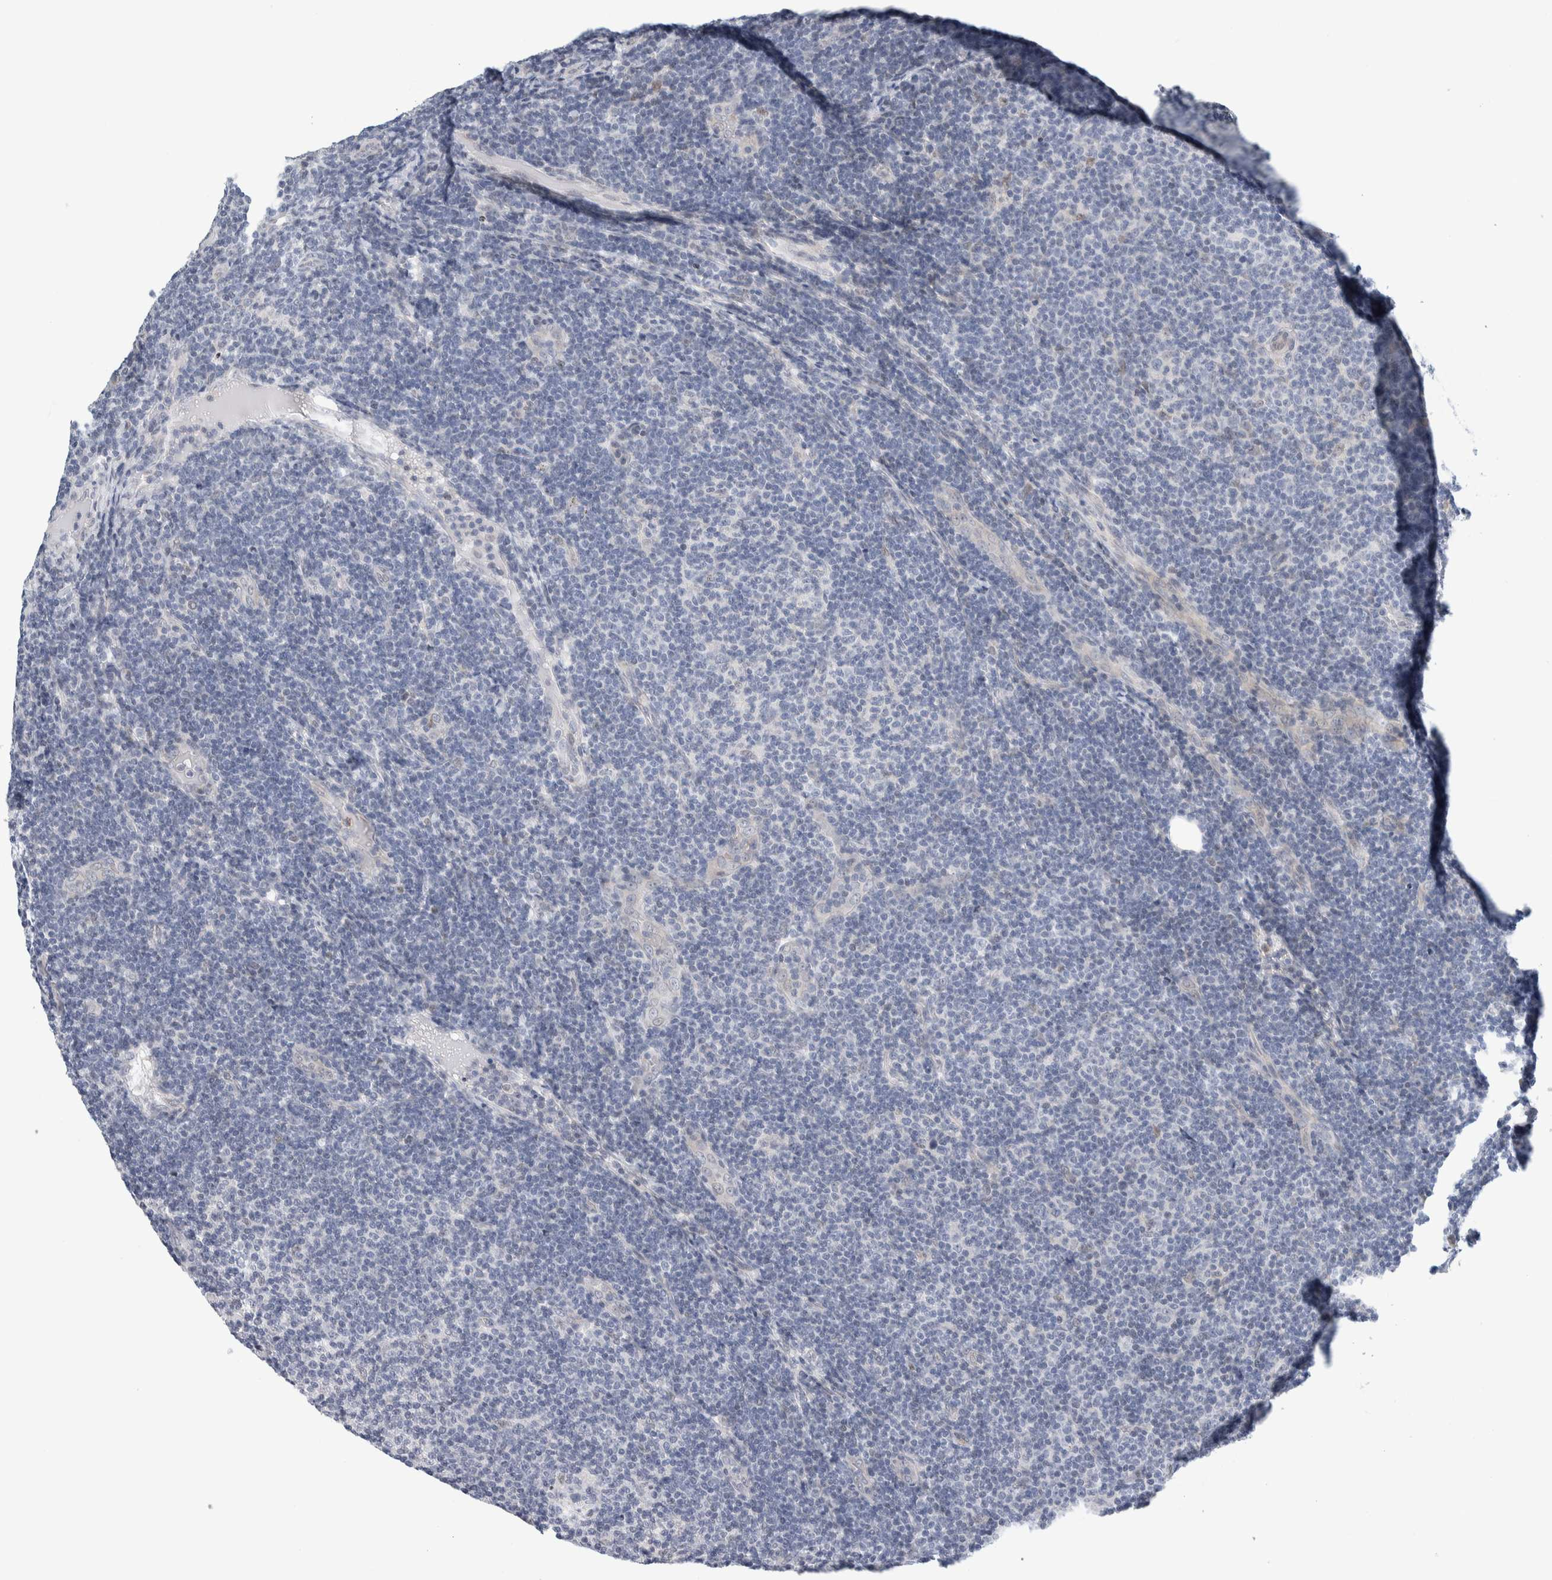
{"staining": {"intensity": "negative", "quantity": "none", "location": "none"}, "tissue": "lymphoma", "cell_type": "Tumor cells", "image_type": "cancer", "snomed": [{"axis": "morphology", "description": "Malignant lymphoma, non-Hodgkin's type, Low grade"}, {"axis": "topography", "description": "Lymph node"}], "caption": "The immunohistochemistry histopathology image has no significant staining in tumor cells of low-grade malignant lymphoma, non-Hodgkin's type tissue.", "gene": "NEUROD1", "patient": {"sex": "male", "age": 83}}